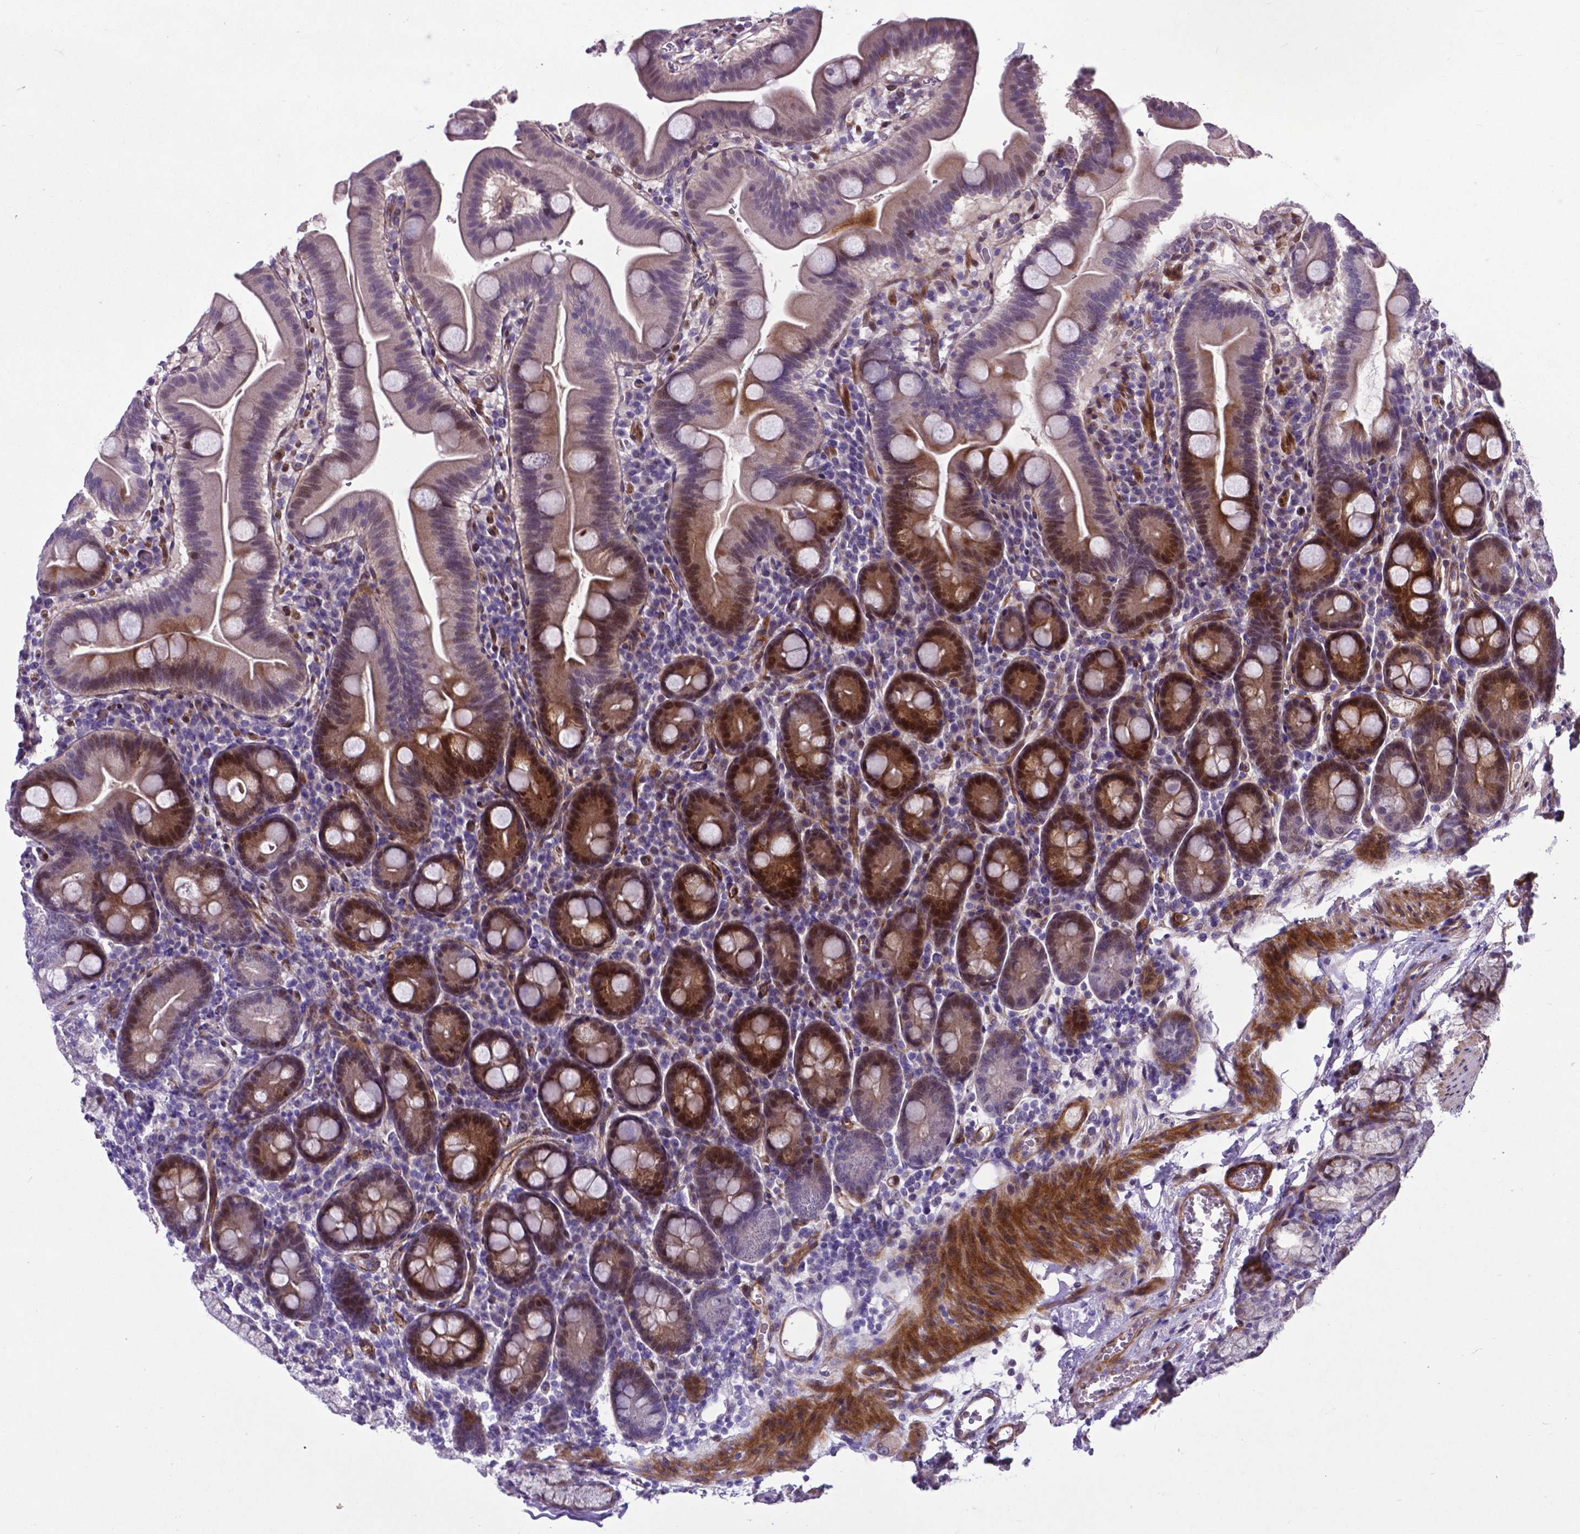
{"staining": {"intensity": "moderate", "quantity": "<25%", "location": "cytoplasmic/membranous"}, "tissue": "duodenum", "cell_type": "Glandular cells", "image_type": "normal", "snomed": [{"axis": "morphology", "description": "Normal tissue, NOS"}, {"axis": "topography", "description": "Duodenum"}], "caption": "Unremarkable duodenum reveals moderate cytoplasmic/membranous expression in approximately <25% of glandular cells (DAB (3,3'-diaminobenzidine) = brown stain, brightfield microscopy at high magnification)..", "gene": "PFKFB4", "patient": {"sex": "male", "age": 59}}